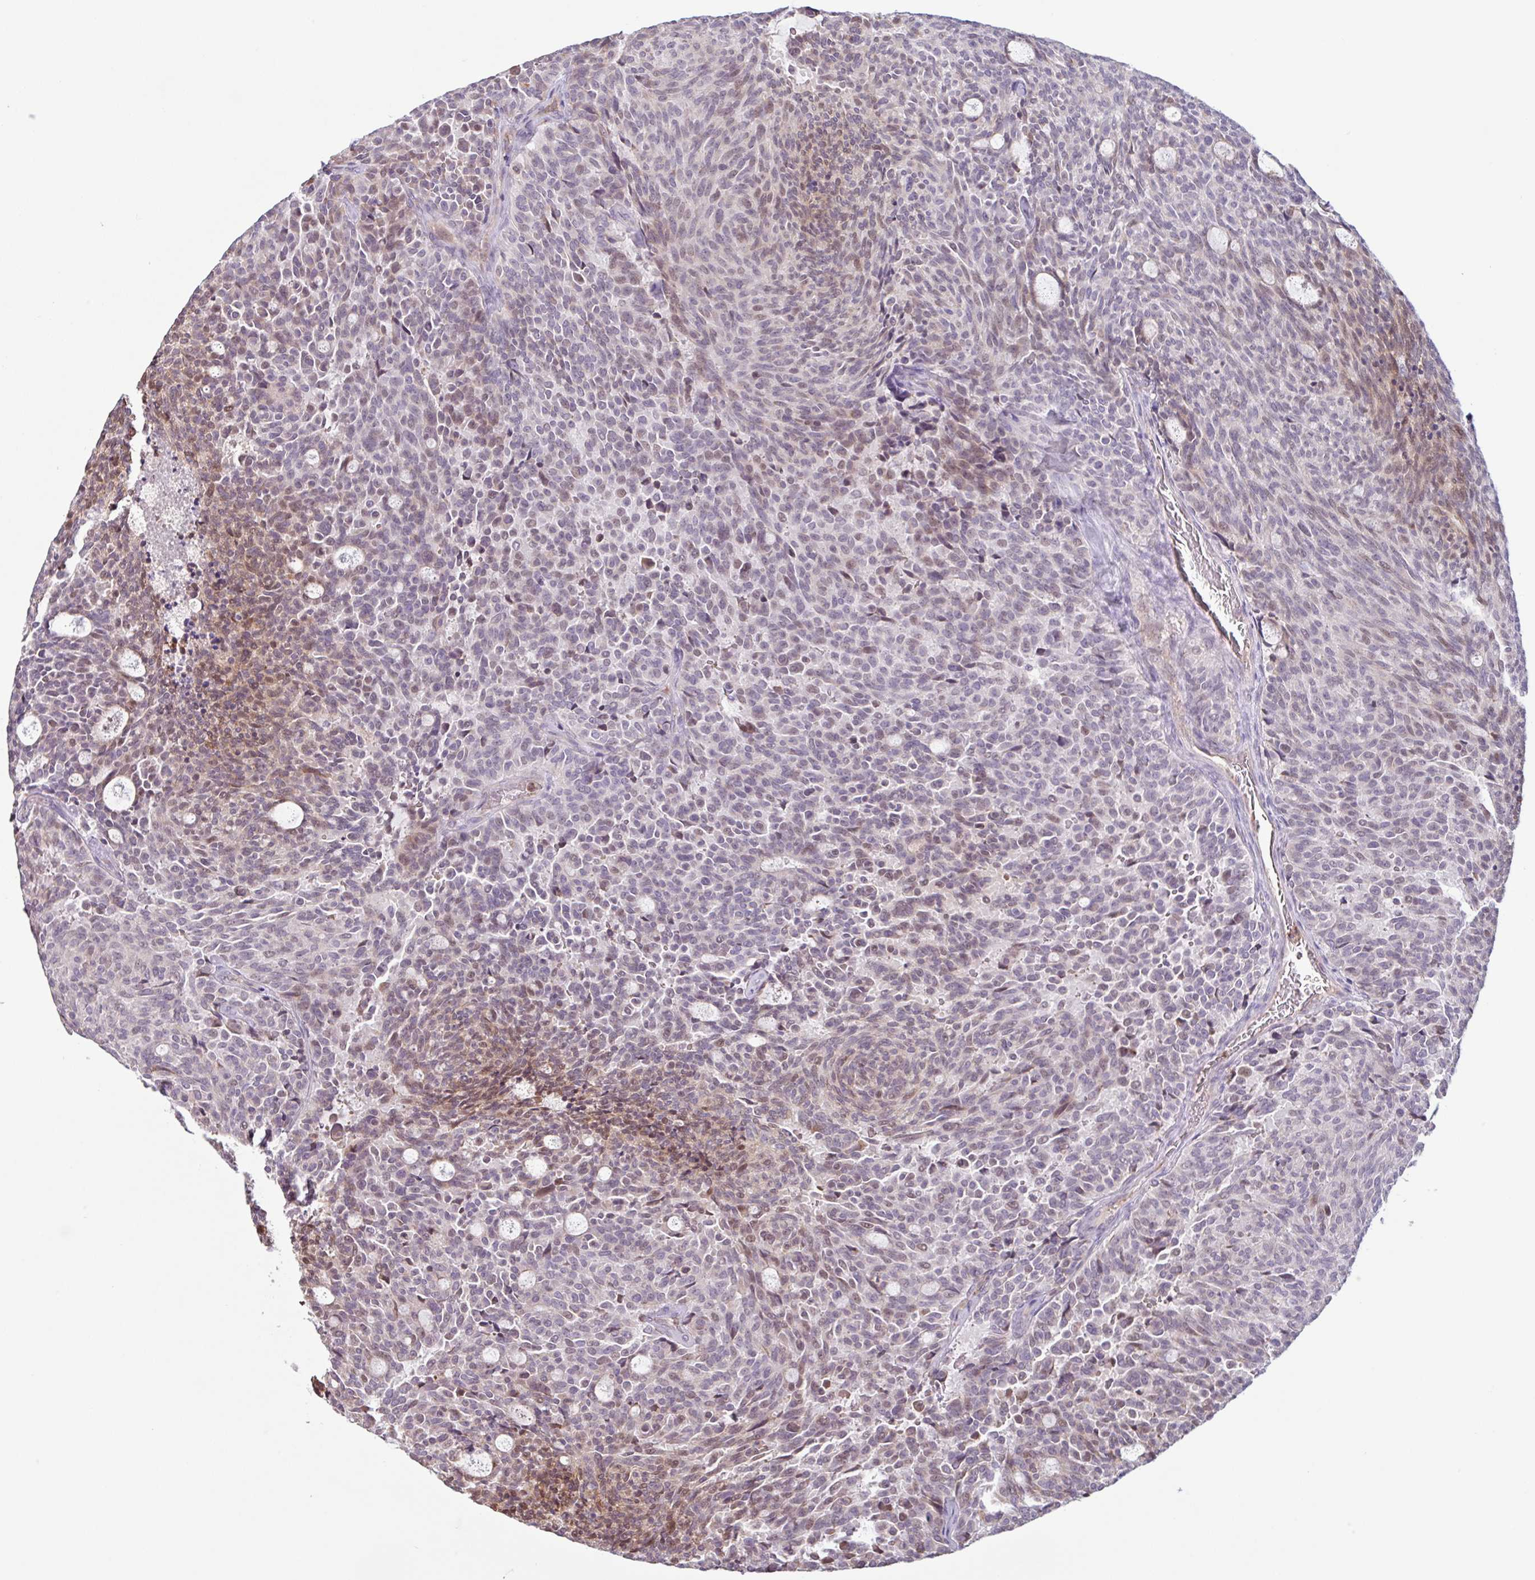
{"staining": {"intensity": "weak", "quantity": "25%-75%", "location": "cytoplasmic/membranous,nuclear"}, "tissue": "carcinoid", "cell_type": "Tumor cells", "image_type": "cancer", "snomed": [{"axis": "morphology", "description": "Carcinoid, malignant, NOS"}, {"axis": "topography", "description": "Pancreas"}], "caption": "This photomicrograph displays carcinoid stained with IHC to label a protein in brown. The cytoplasmic/membranous and nuclear of tumor cells show weak positivity for the protein. Nuclei are counter-stained blue.", "gene": "TAF1D", "patient": {"sex": "female", "age": 54}}